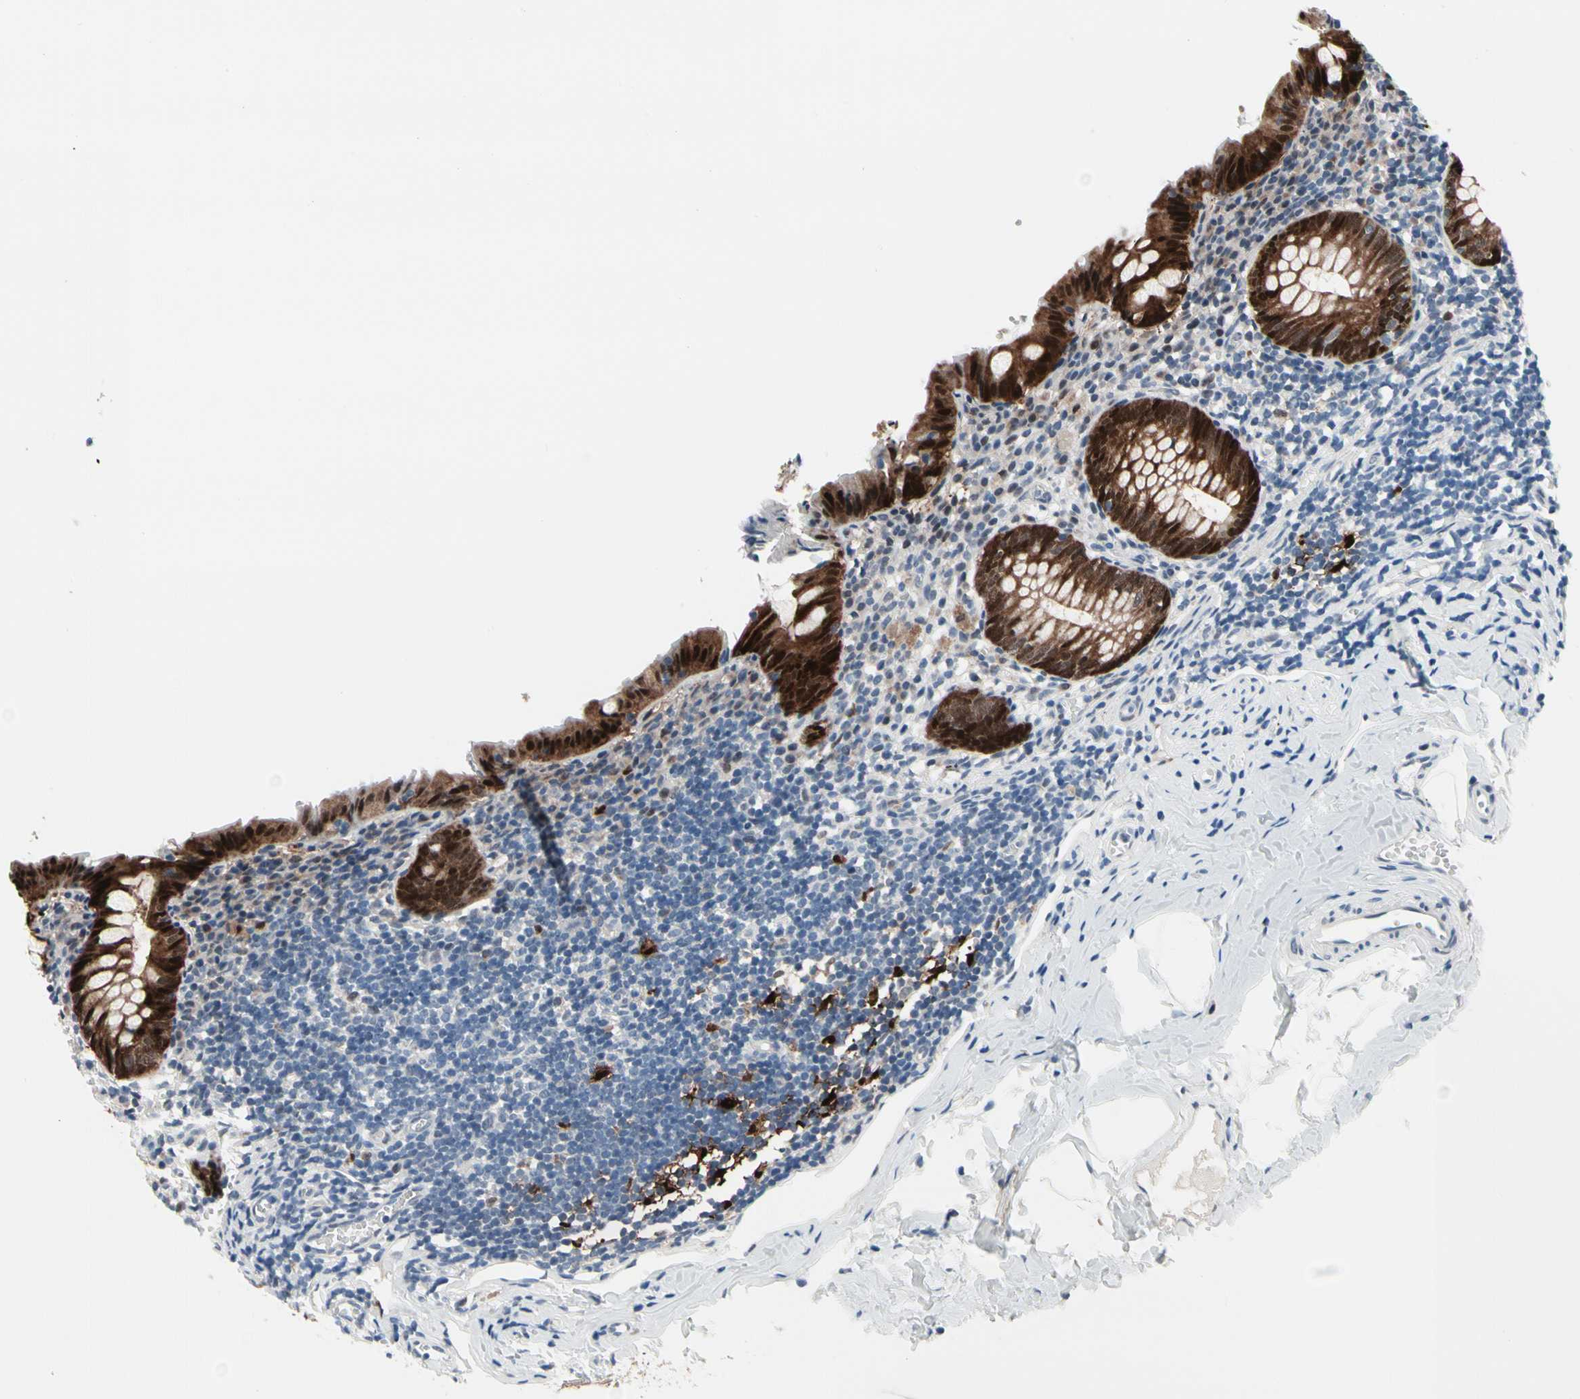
{"staining": {"intensity": "strong", "quantity": ">75%", "location": "cytoplasmic/membranous,nuclear"}, "tissue": "appendix", "cell_type": "Glandular cells", "image_type": "normal", "snomed": [{"axis": "morphology", "description": "Normal tissue, NOS"}, {"axis": "topography", "description": "Appendix"}], "caption": "Immunohistochemical staining of normal appendix displays high levels of strong cytoplasmic/membranous,nuclear expression in about >75% of glandular cells. Ihc stains the protein in brown and the nuclei are stained blue.", "gene": "TXN", "patient": {"sex": "female", "age": 10}}